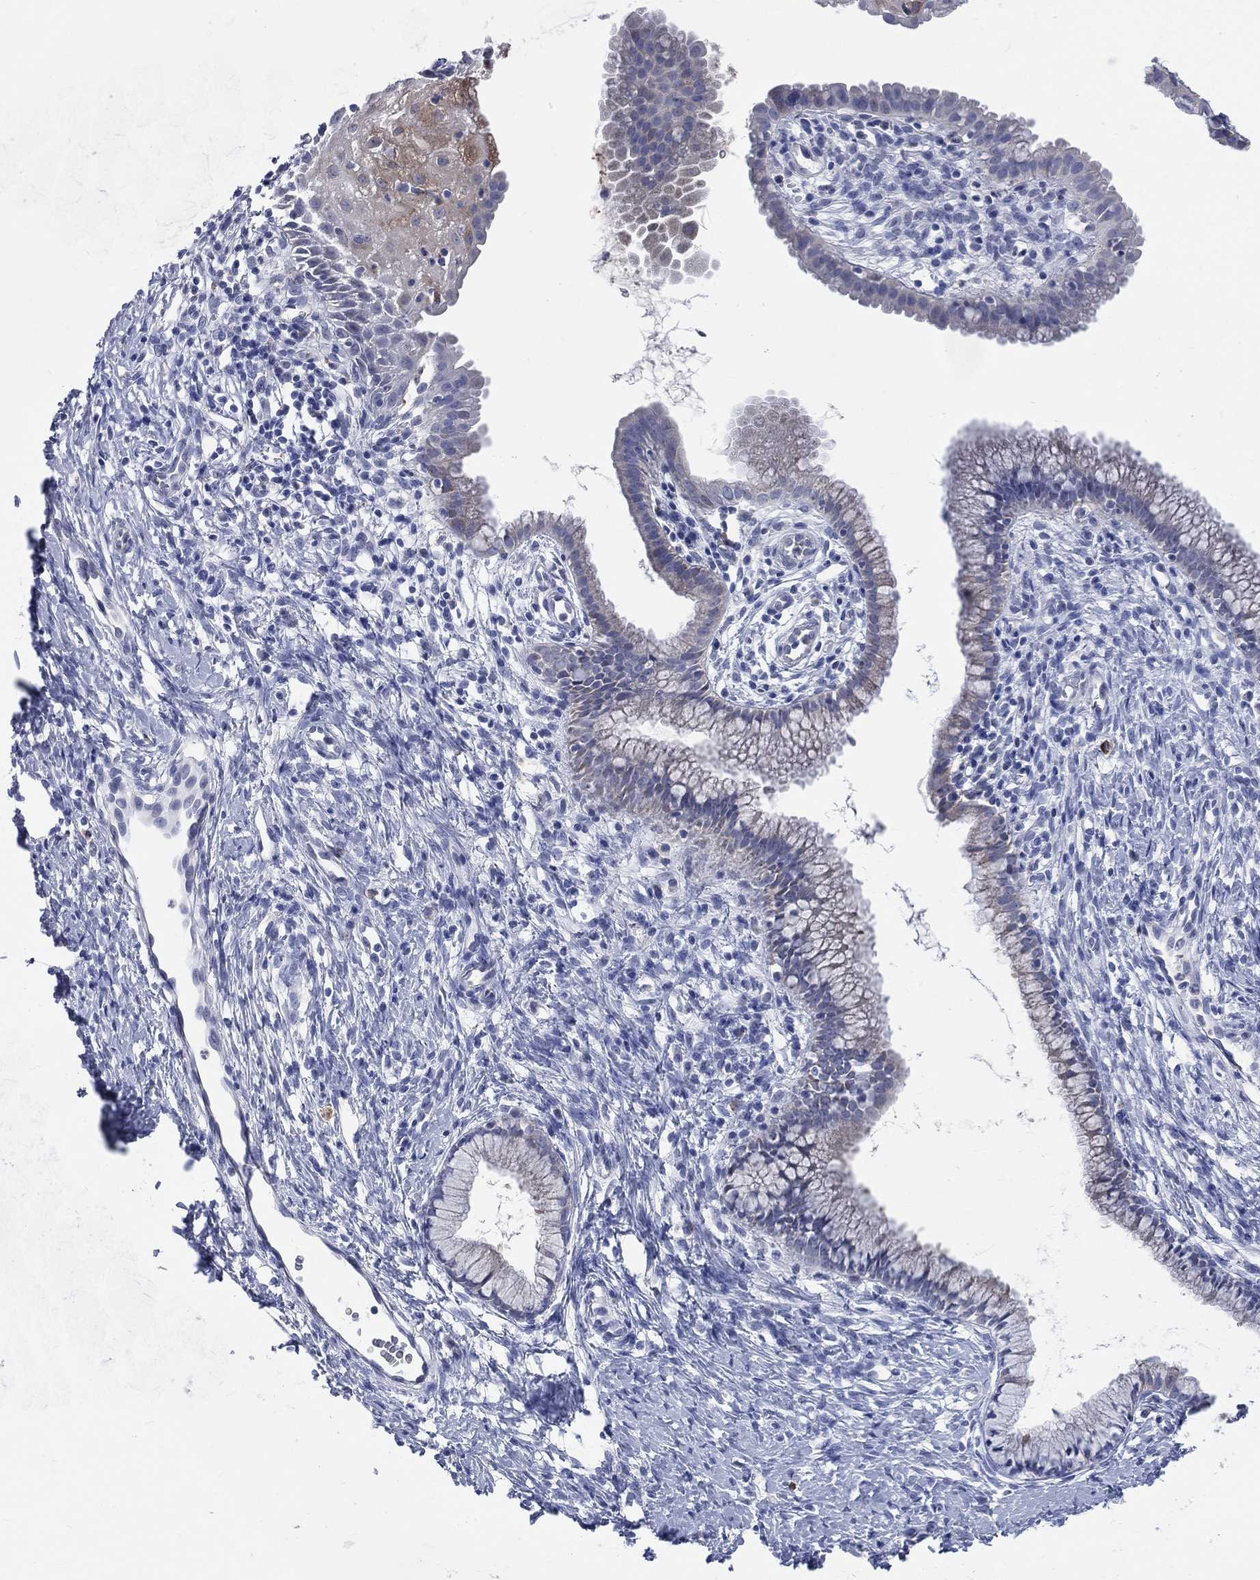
{"staining": {"intensity": "negative", "quantity": "none", "location": "none"}, "tissue": "cervix", "cell_type": "Glandular cells", "image_type": "normal", "snomed": [{"axis": "morphology", "description": "Normal tissue, NOS"}, {"axis": "topography", "description": "Cervix"}], "caption": "DAB (3,3'-diaminobenzidine) immunohistochemical staining of normal cervix displays no significant positivity in glandular cells.", "gene": "AKAP3", "patient": {"sex": "female", "age": 39}}